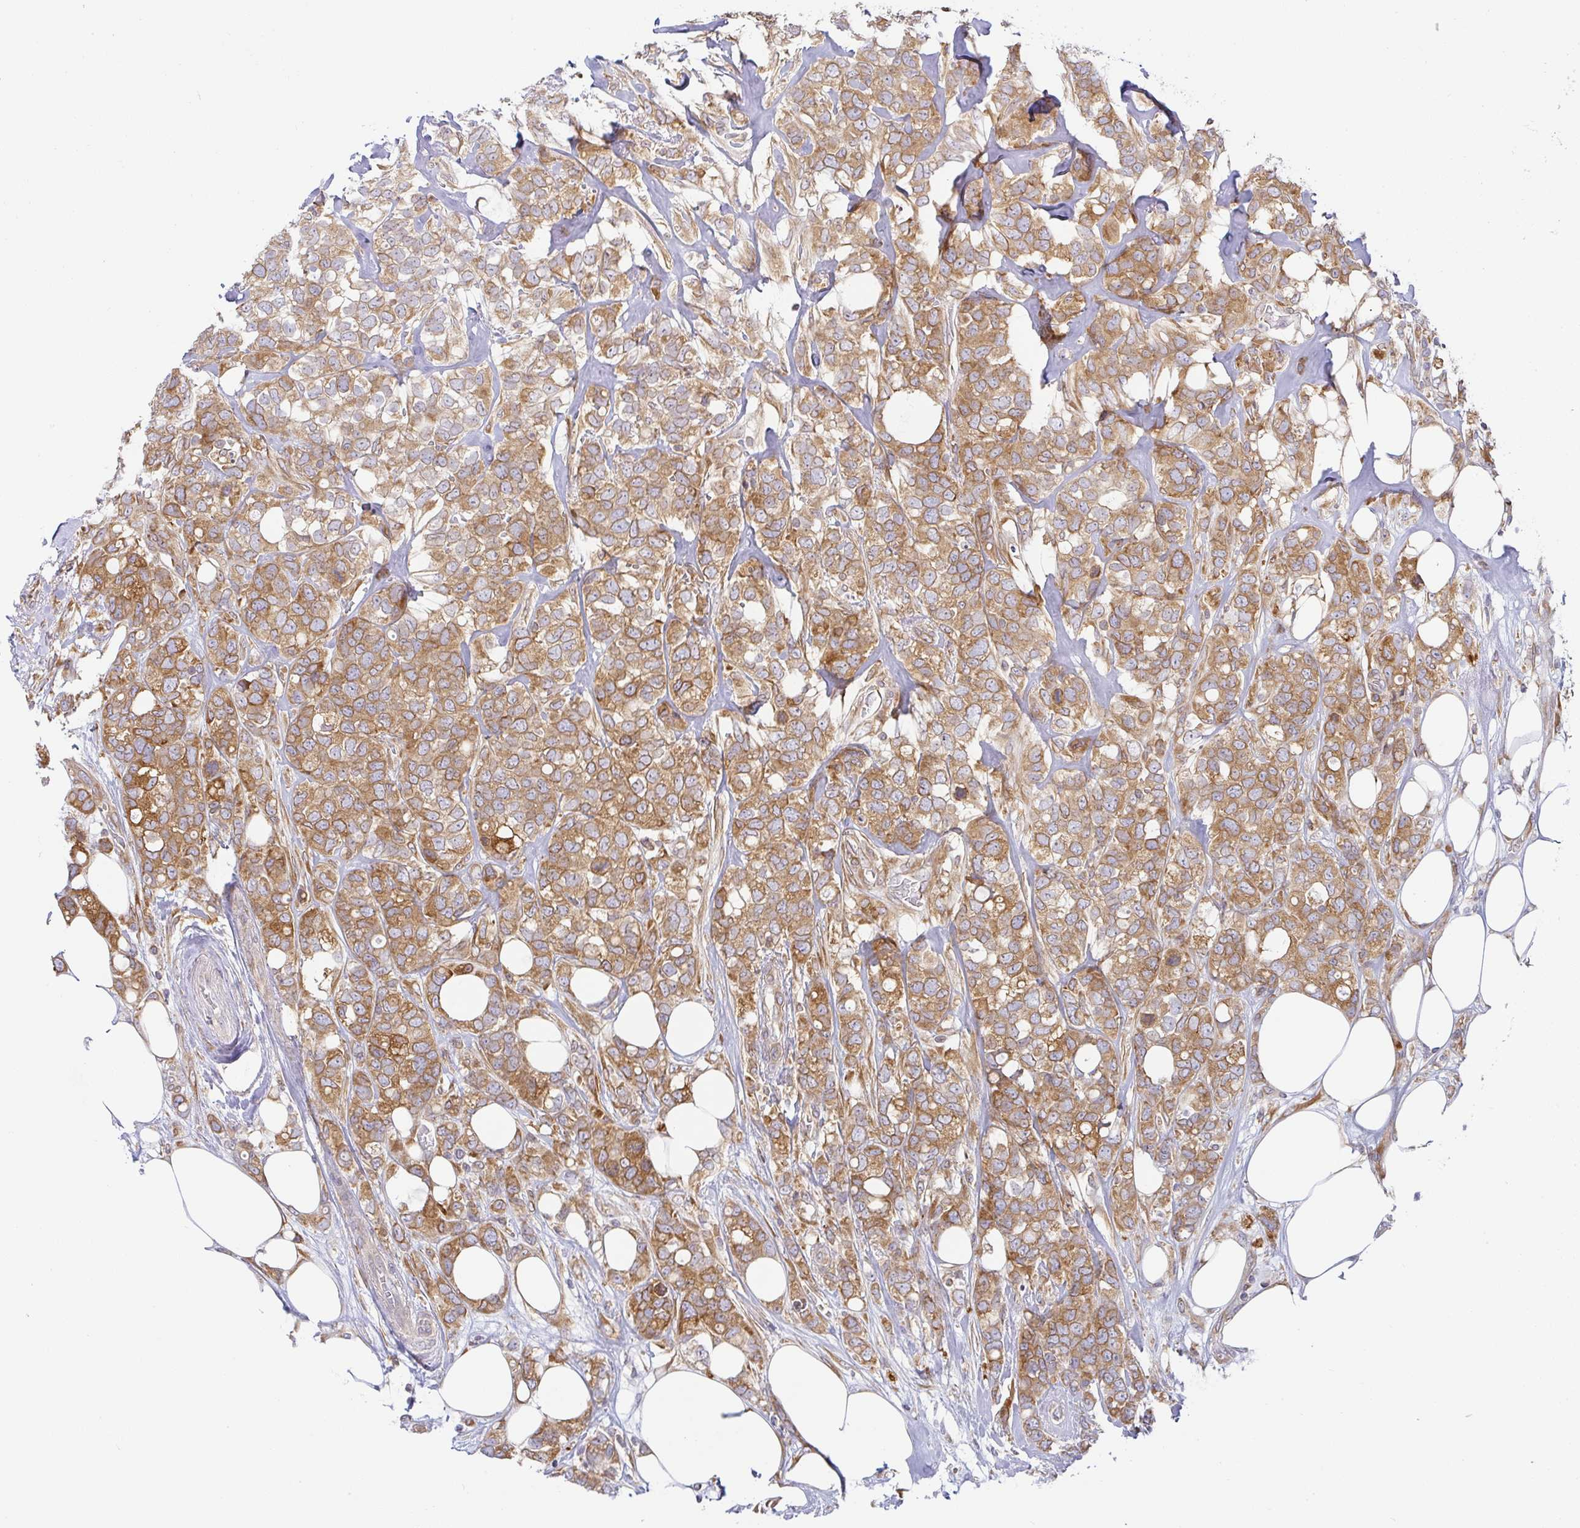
{"staining": {"intensity": "moderate", "quantity": ">75%", "location": "cytoplasmic/membranous"}, "tissue": "breast cancer", "cell_type": "Tumor cells", "image_type": "cancer", "snomed": [{"axis": "morphology", "description": "Lobular carcinoma"}, {"axis": "topography", "description": "Breast"}], "caption": "Protein expression analysis of breast lobular carcinoma exhibits moderate cytoplasmic/membranous expression in approximately >75% of tumor cells.", "gene": "DERL2", "patient": {"sex": "female", "age": 91}}